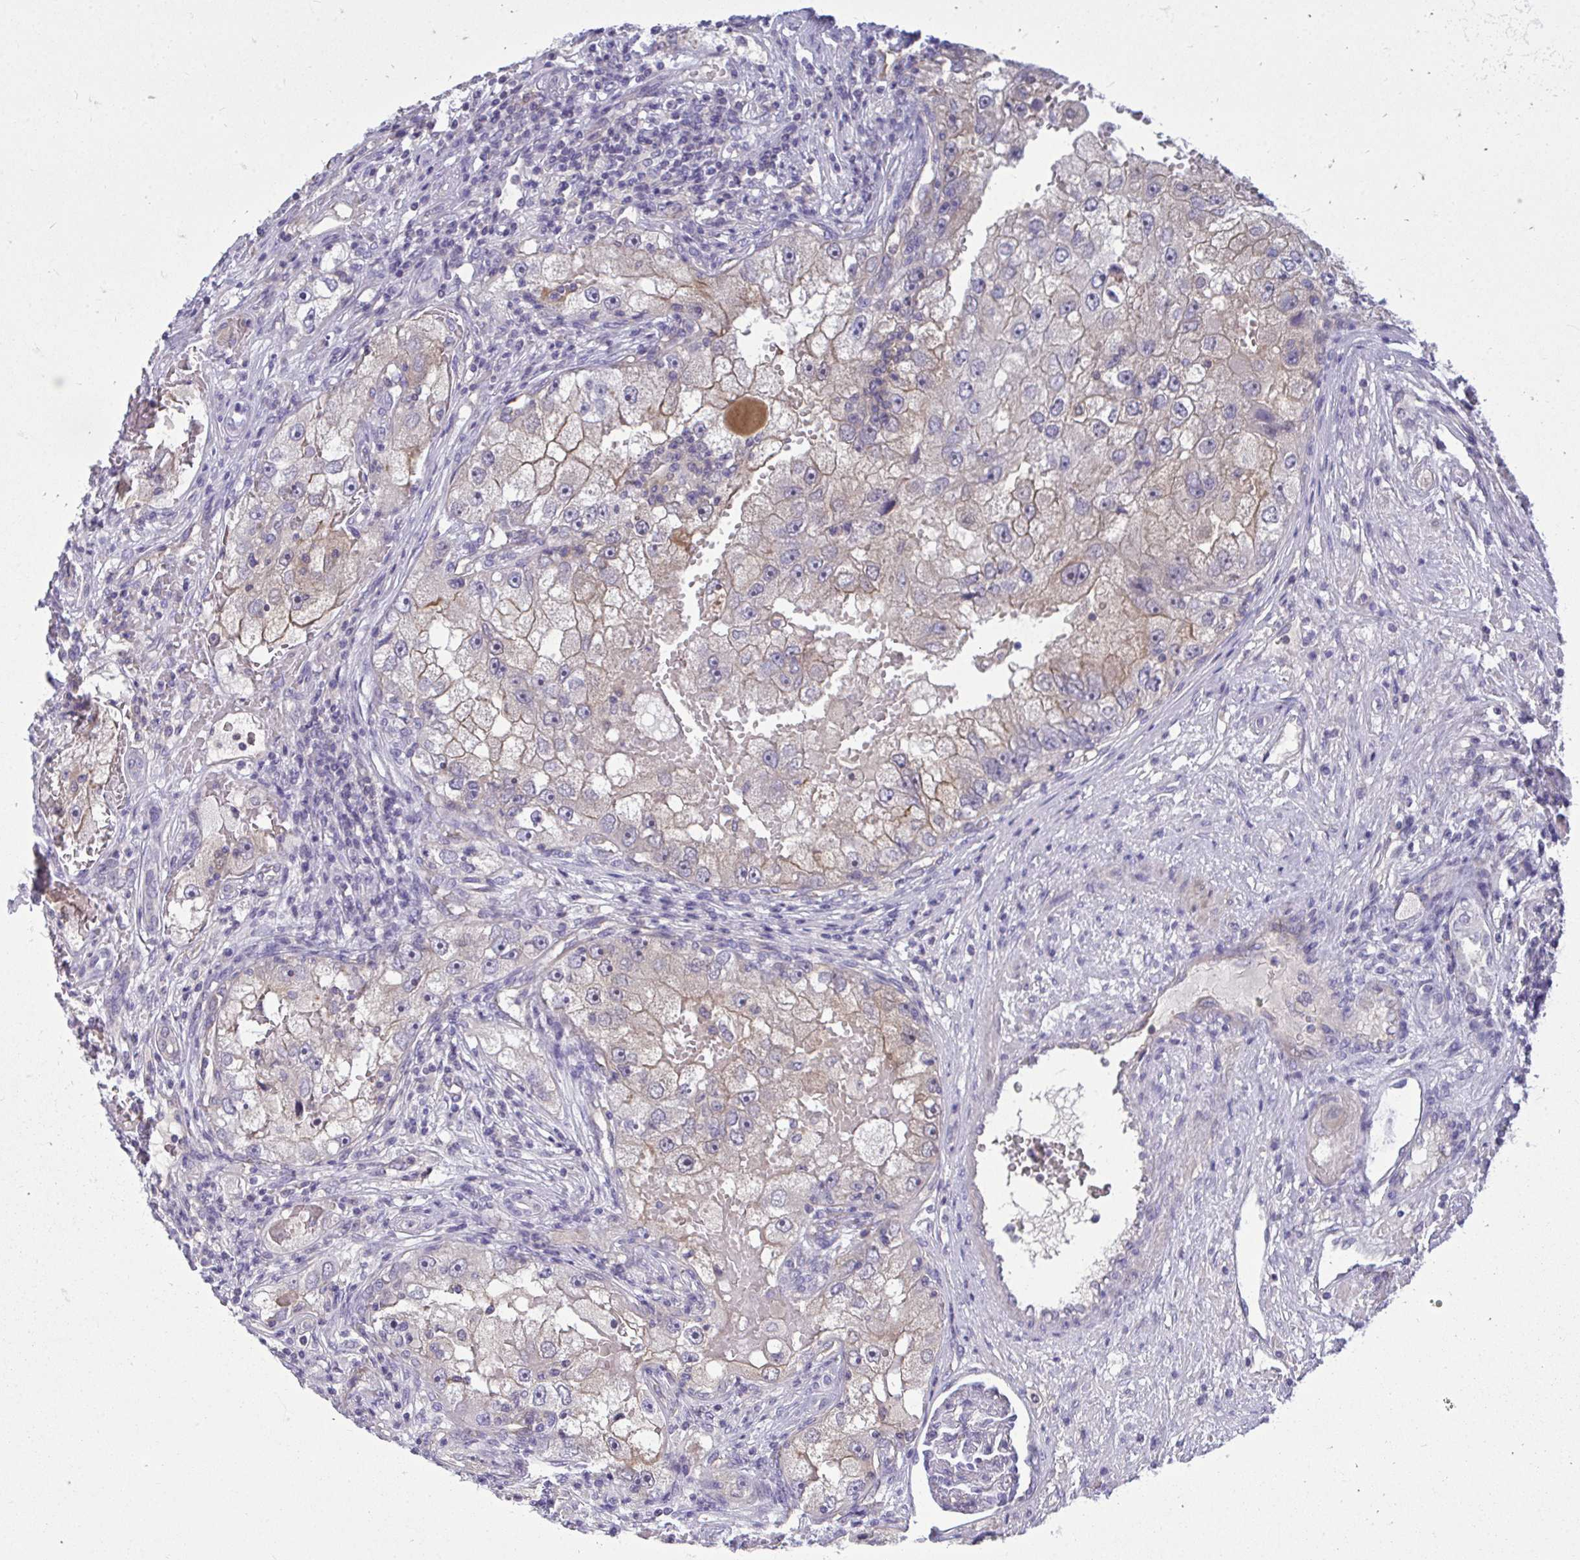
{"staining": {"intensity": "weak", "quantity": "25%-75%", "location": "cytoplasmic/membranous"}, "tissue": "renal cancer", "cell_type": "Tumor cells", "image_type": "cancer", "snomed": [{"axis": "morphology", "description": "Adenocarcinoma, NOS"}, {"axis": "topography", "description": "Kidney"}], "caption": "A brown stain shows weak cytoplasmic/membranous expression of a protein in renal adenocarcinoma tumor cells.", "gene": "FABP3", "patient": {"sex": "male", "age": 63}}